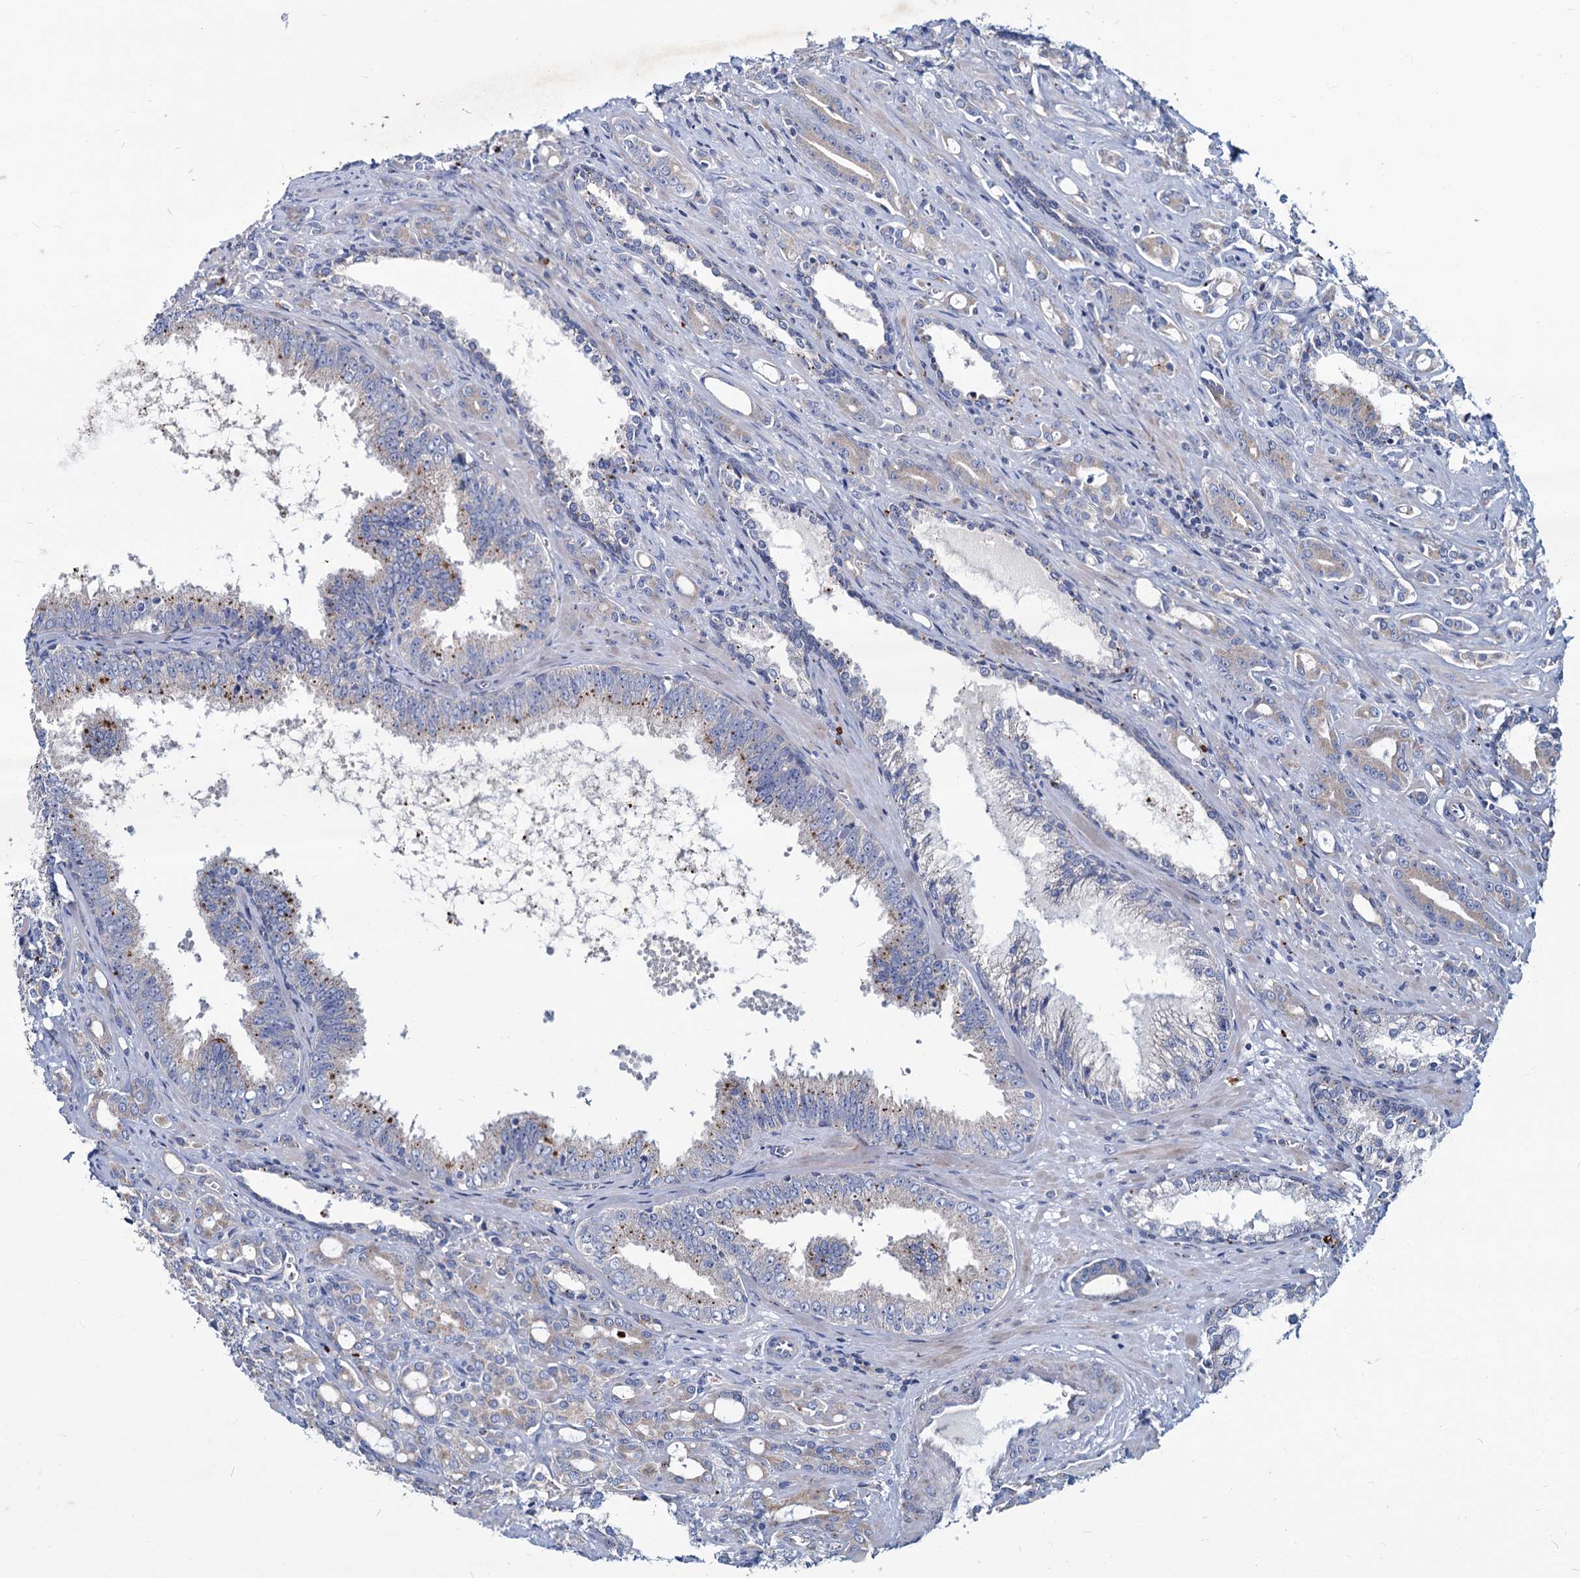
{"staining": {"intensity": "negative", "quantity": "none", "location": "none"}, "tissue": "prostate cancer", "cell_type": "Tumor cells", "image_type": "cancer", "snomed": [{"axis": "morphology", "description": "Adenocarcinoma, High grade"}, {"axis": "topography", "description": "Prostate"}], "caption": "This is an IHC histopathology image of human prostate adenocarcinoma (high-grade). There is no staining in tumor cells.", "gene": "AGBL4", "patient": {"sex": "male", "age": 72}}